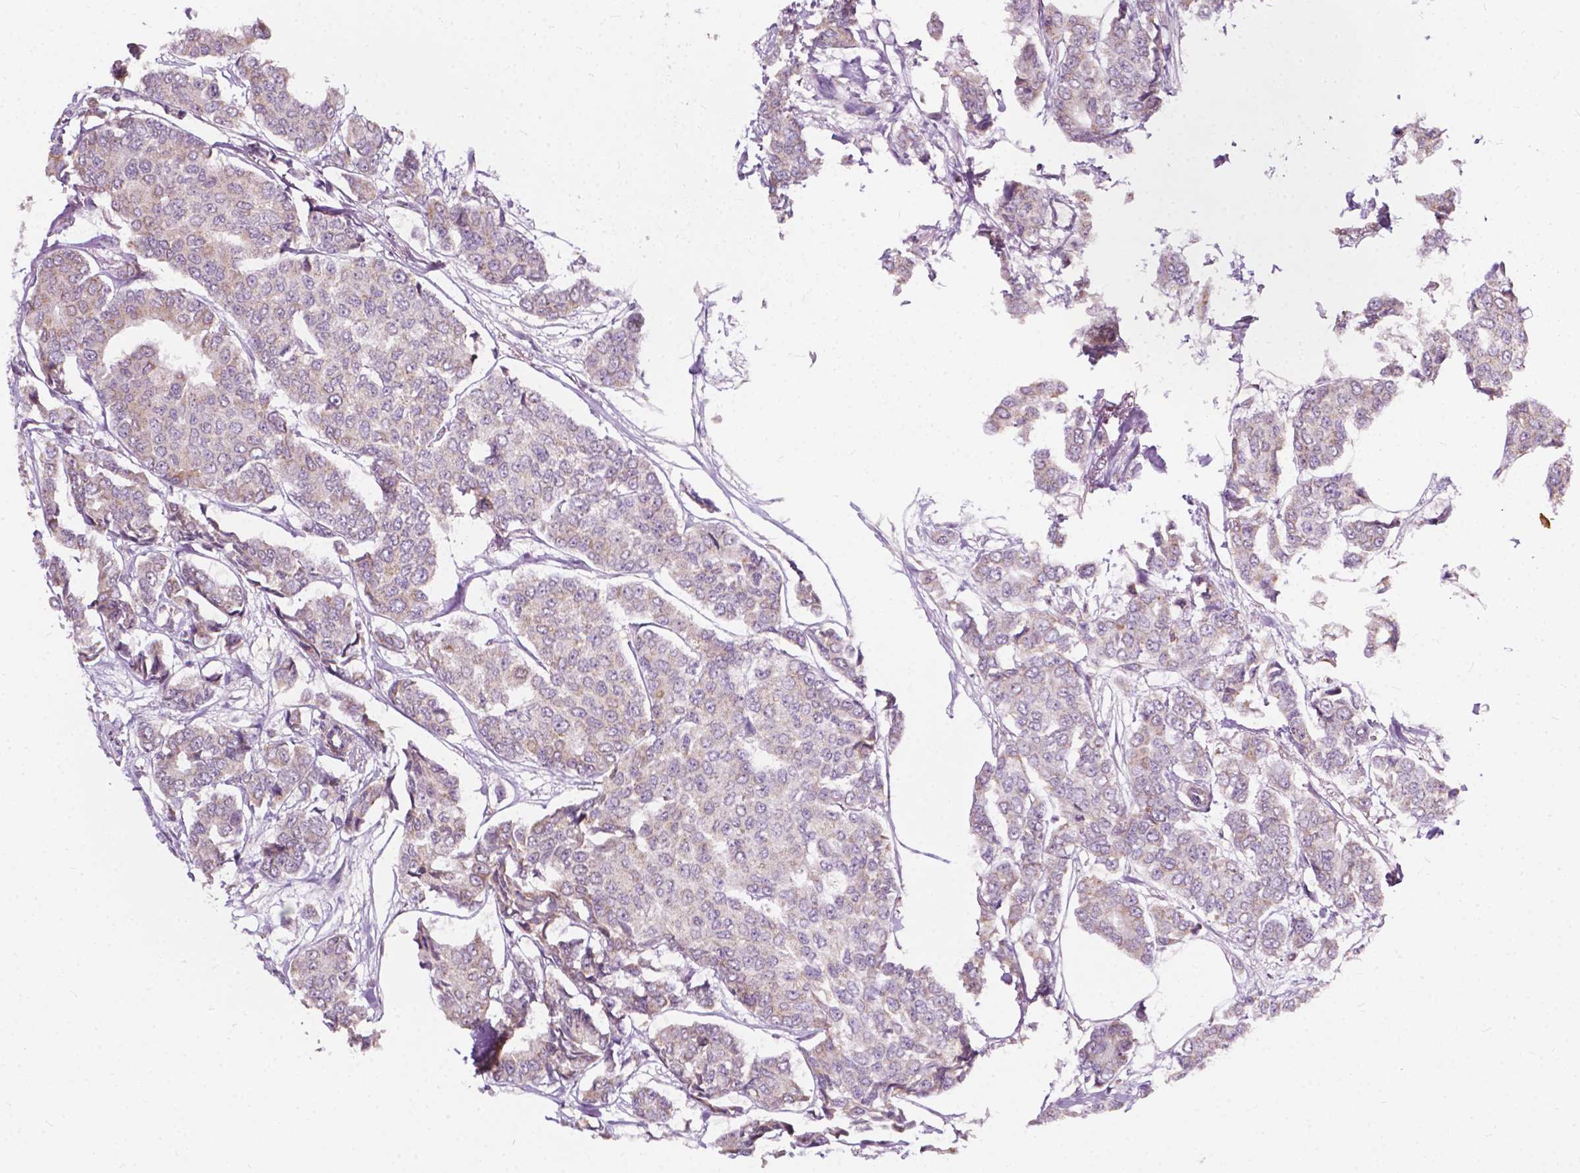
{"staining": {"intensity": "weak", "quantity": "<25%", "location": "cytoplasmic/membranous"}, "tissue": "breast cancer", "cell_type": "Tumor cells", "image_type": "cancer", "snomed": [{"axis": "morphology", "description": "Duct carcinoma"}, {"axis": "topography", "description": "Breast"}], "caption": "Breast cancer (intraductal carcinoma) was stained to show a protein in brown. There is no significant expression in tumor cells.", "gene": "NDUFA10", "patient": {"sex": "female", "age": 94}}